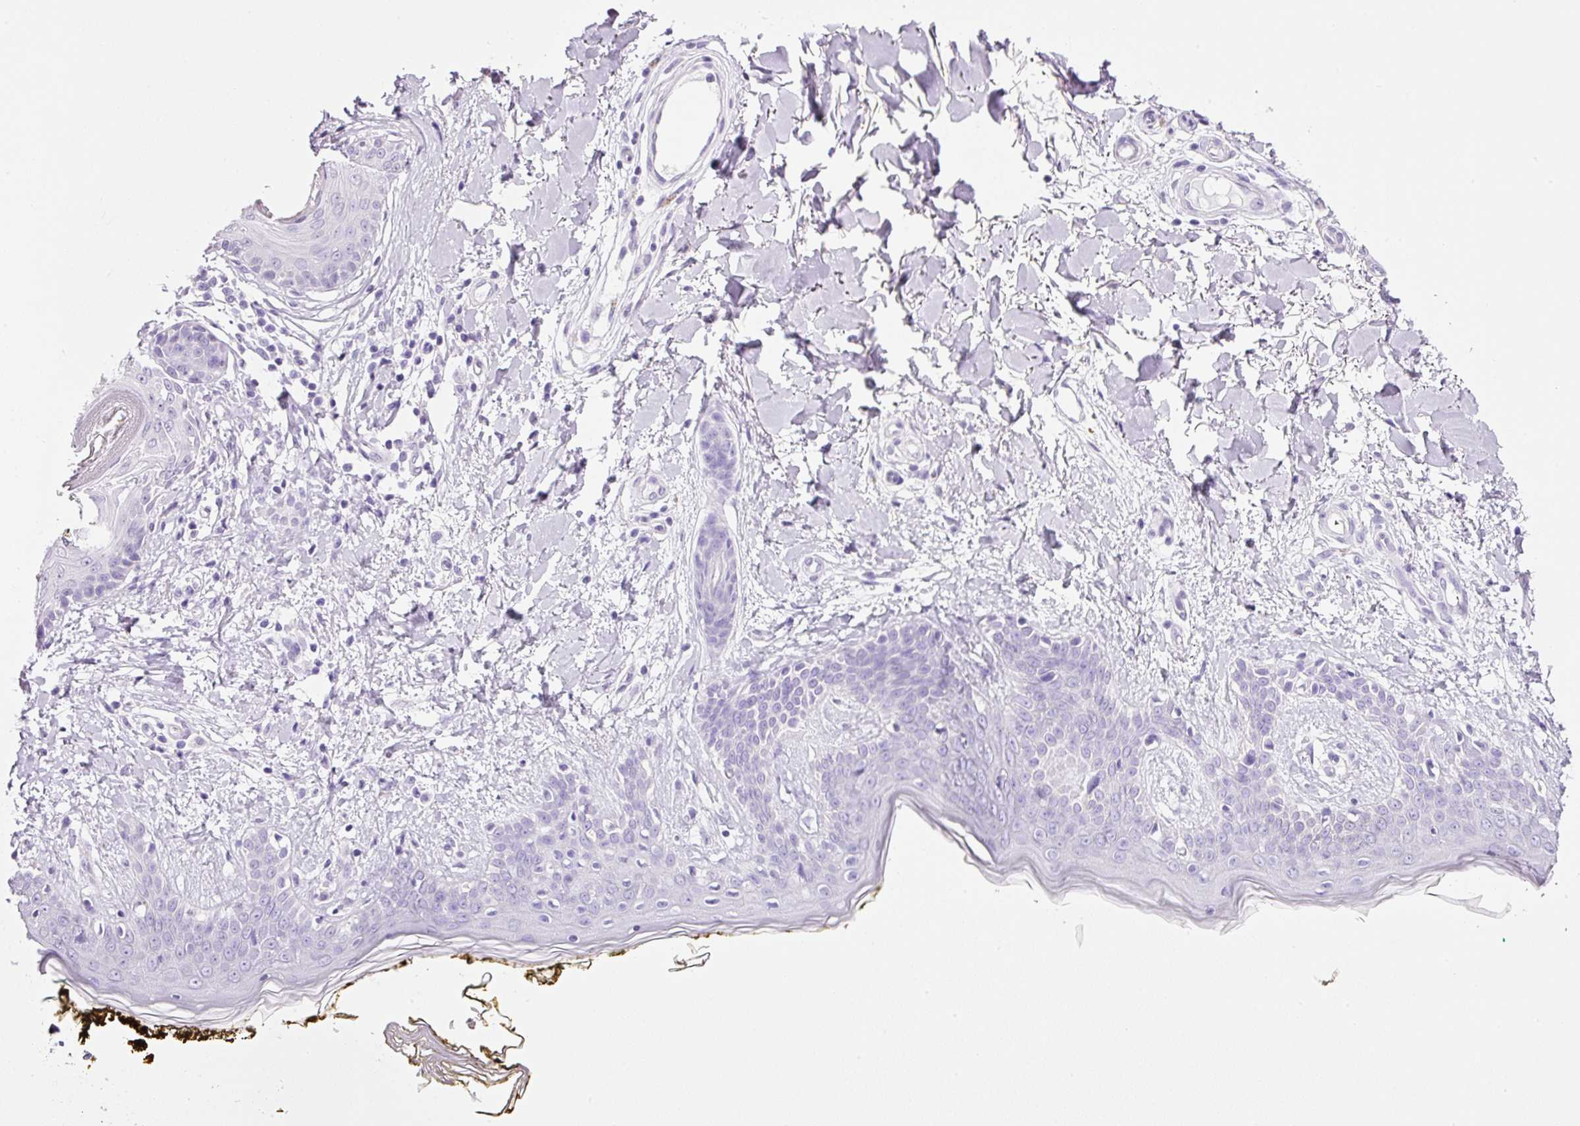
{"staining": {"intensity": "negative", "quantity": "none", "location": "none"}, "tissue": "skin", "cell_type": "Fibroblasts", "image_type": "normal", "snomed": [{"axis": "morphology", "description": "Normal tissue, NOS"}, {"axis": "topography", "description": "Skin"}], "caption": "High magnification brightfield microscopy of unremarkable skin stained with DAB (brown) and counterstained with hematoxylin (blue): fibroblasts show no significant expression. (Brightfield microscopy of DAB (3,3'-diaminobenzidine) immunohistochemistry (IHC) at high magnification).", "gene": "BSND", "patient": {"sex": "female", "age": 34}}